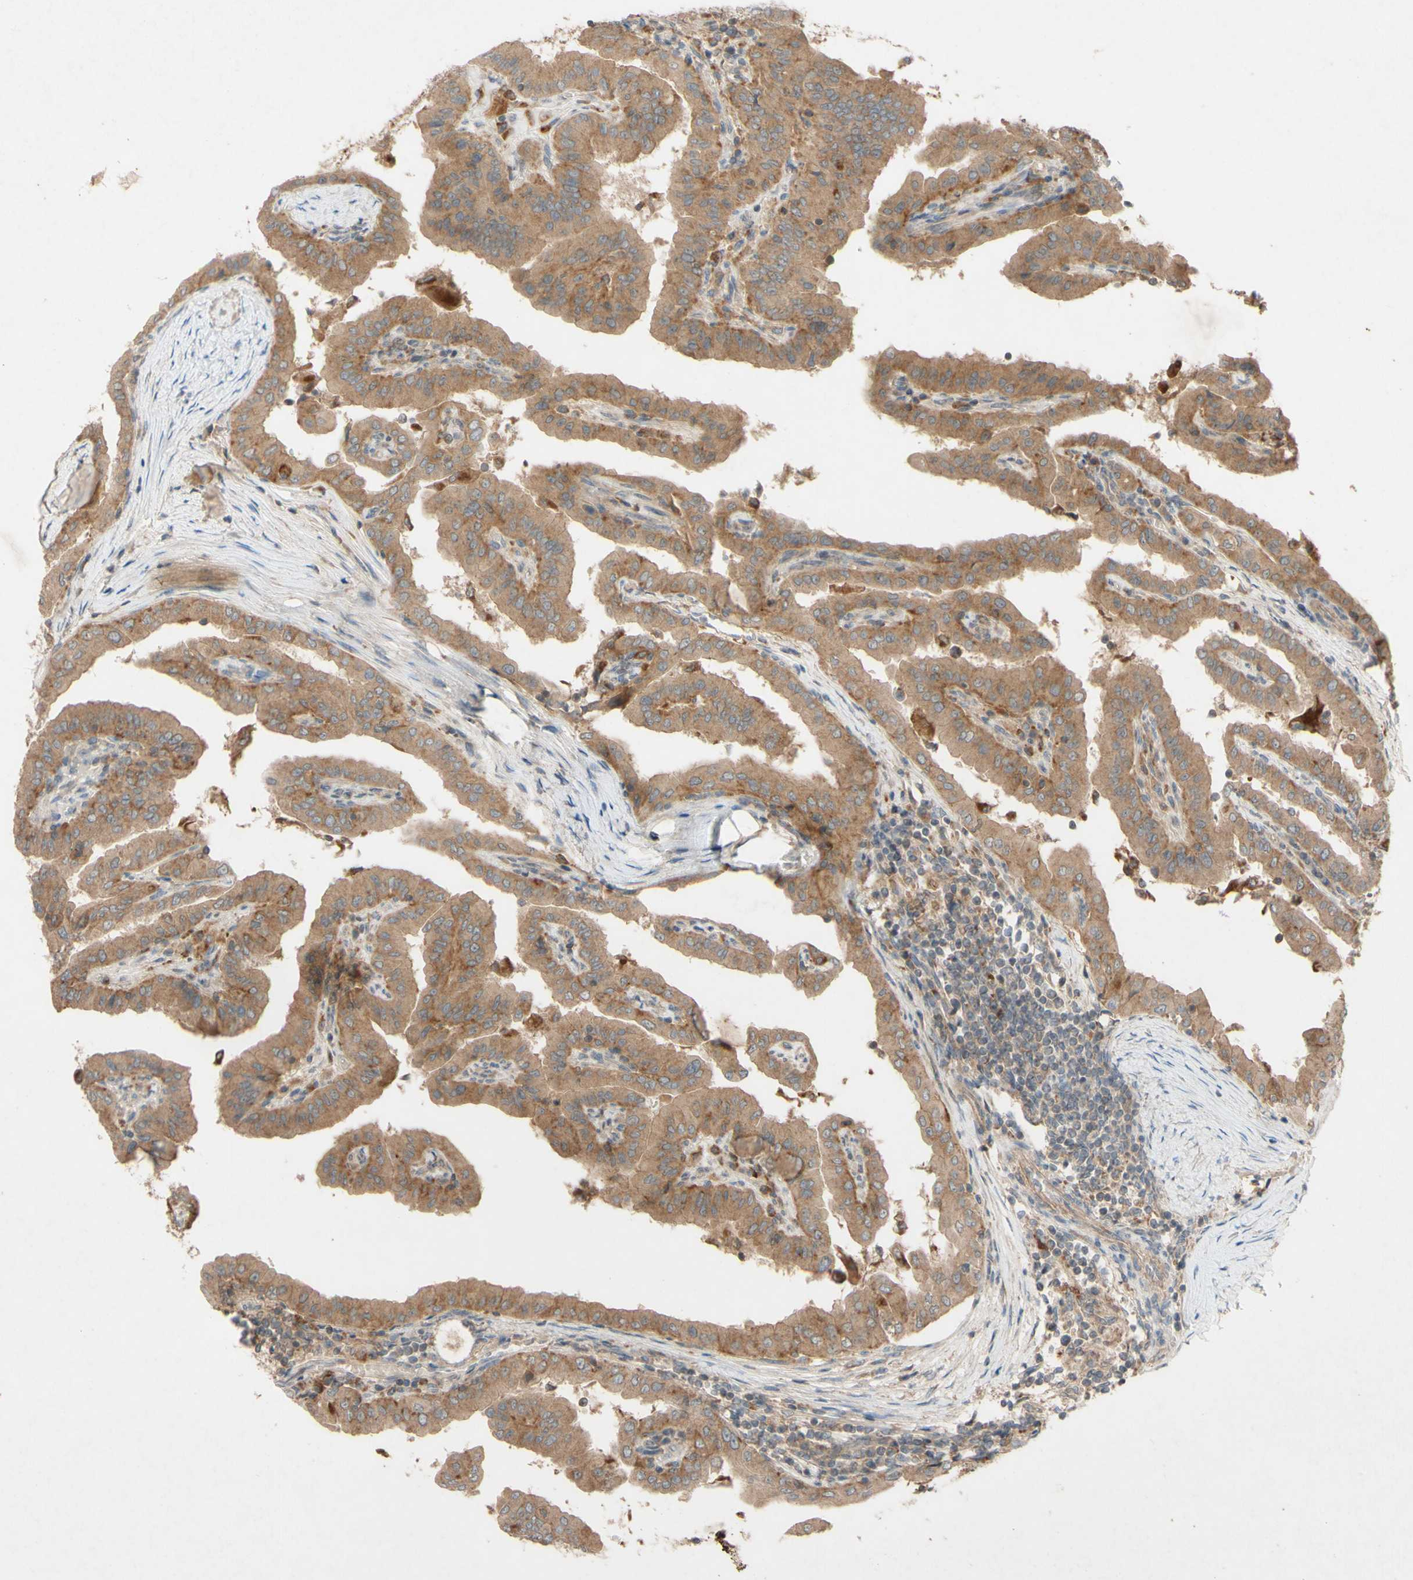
{"staining": {"intensity": "moderate", "quantity": ">75%", "location": "cytoplasmic/membranous"}, "tissue": "thyroid cancer", "cell_type": "Tumor cells", "image_type": "cancer", "snomed": [{"axis": "morphology", "description": "Papillary adenocarcinoma, NOS"}, {"axis": "topography", "description": "Thyroid gland"}], "caption": "IHC micrograph of human thyroid papillary adenocarcinoma stained for a protein (brown), which demonstrates medium levels of moderate cytoplasmic/membranous positivity in approximately >75% of tumor cells.", "gene": "ATP6V1F", "patient": {"sex": "male", "age": 33}}